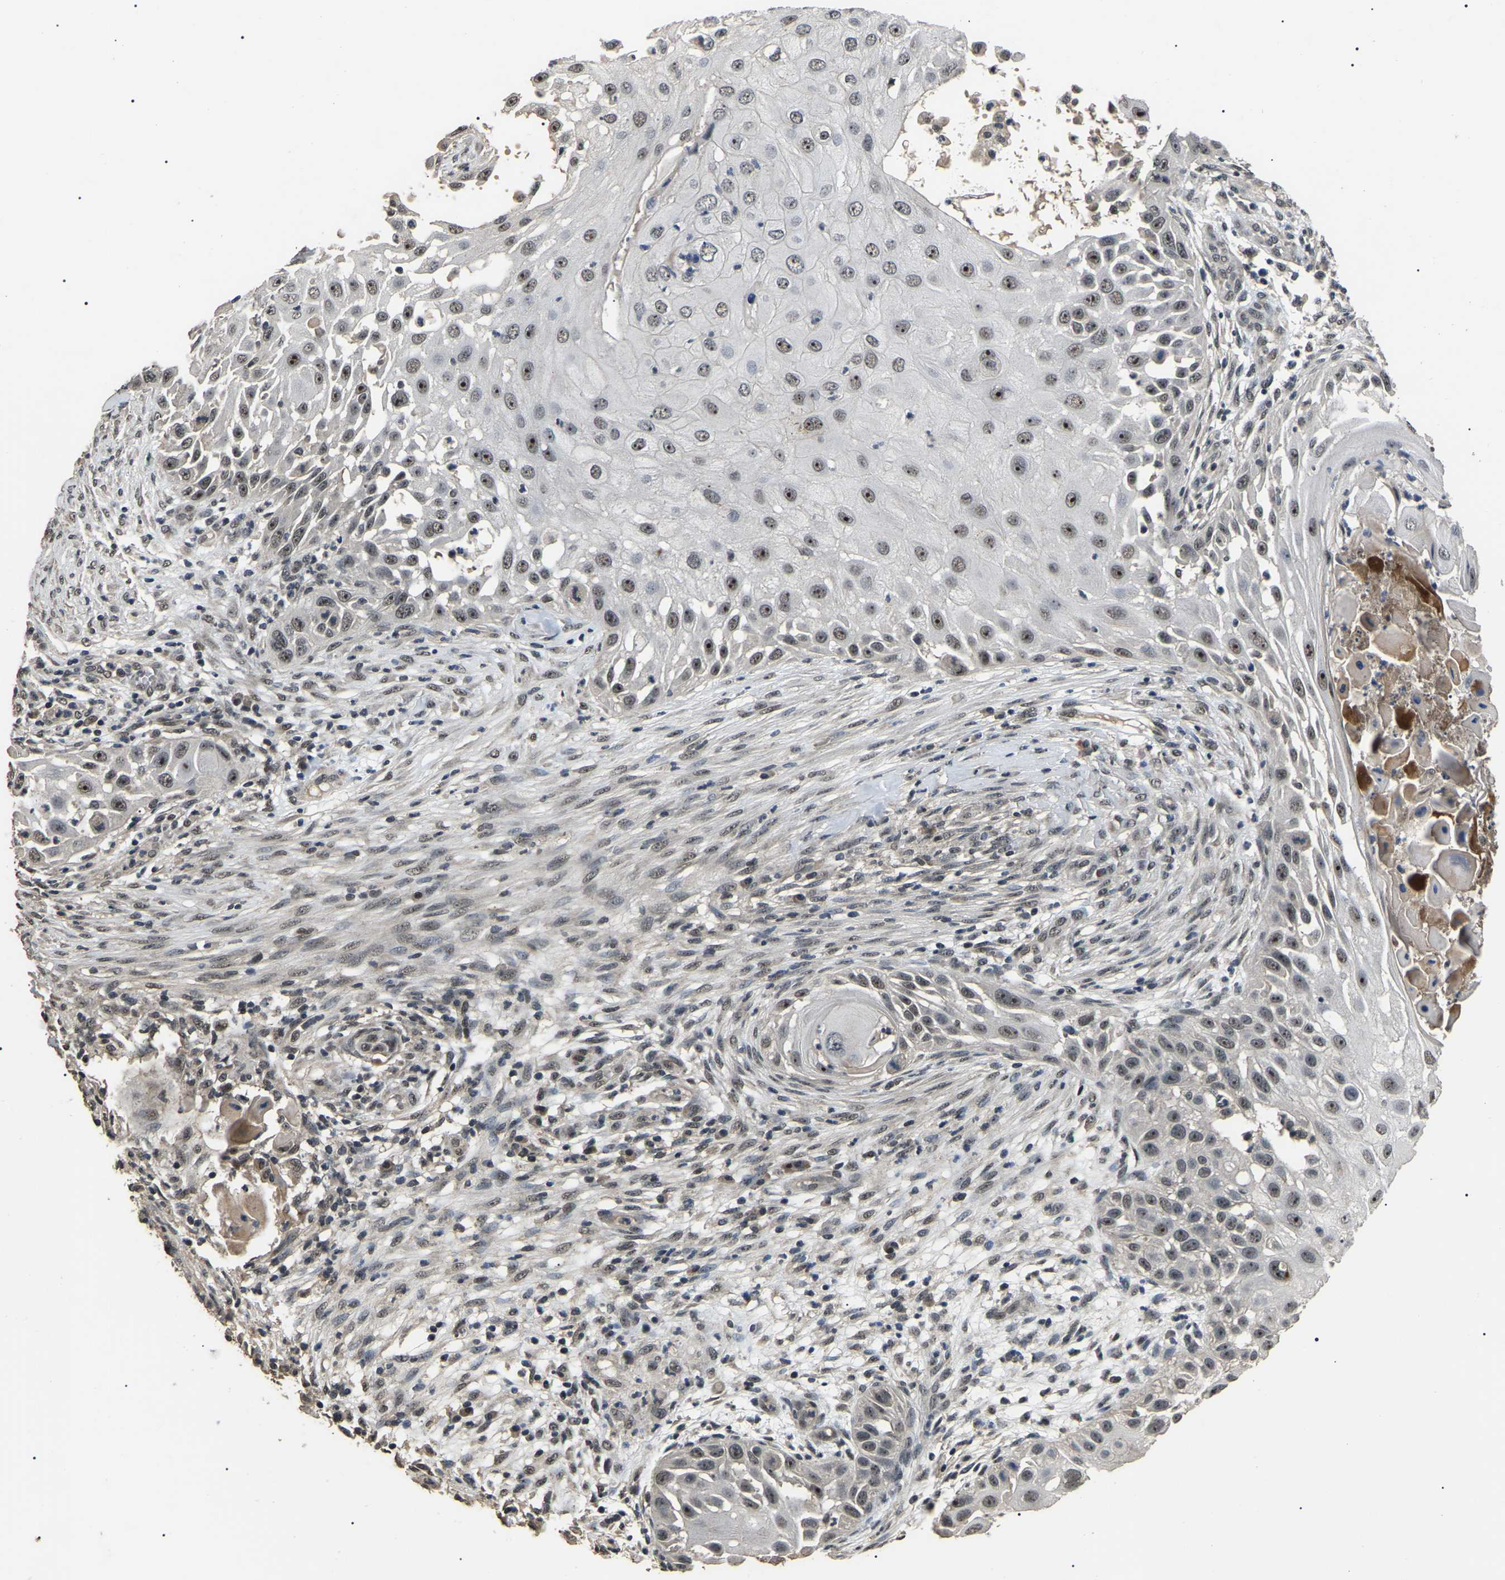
{"staining": {"intensity": "moderate", "quantity": ">75%", "location": "nuclear"}, "tissue": "skin cancer", "cell_type": "Tumor cells", "image_type": "cancer", "snomed": [{"axis": "morphology", "description": "Squamous cell carcinoma, NOS"}, {"axis": "topography", "description": "Skin"}], "caption": "A histopathology image of human skin squamous cell carcinoma stained for a protein reveals moderate nuclear brown staining in tumor cells.", "gene": "PPM1E", "patient": {"sex": "female", "age": 44}}